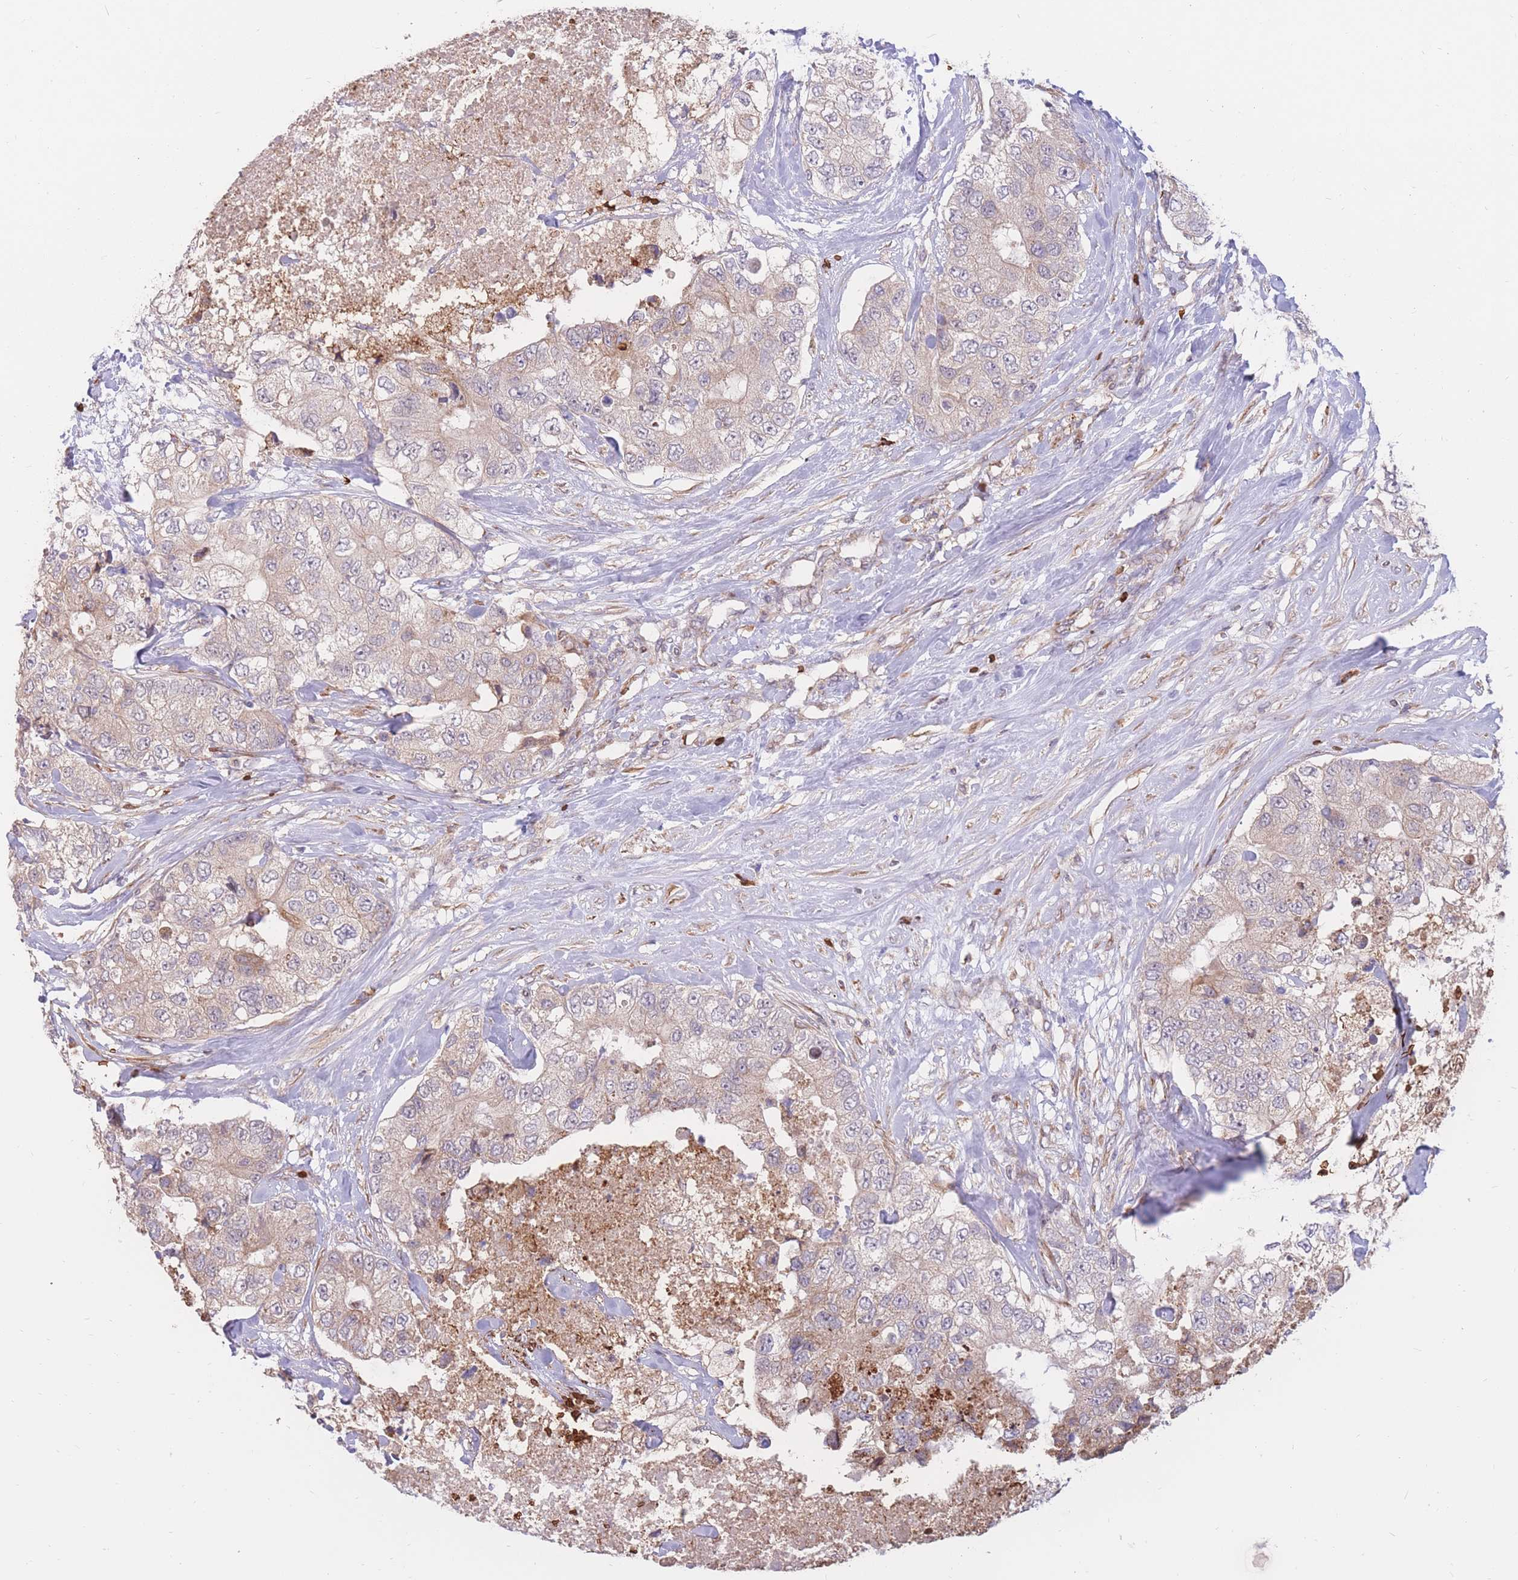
{"staining": {"intensity": "weak", "quantity": "<25%", "location": "cytoplasmic/membranous"}, "tissue": "breast cancer", "cell_type": "Tumor cells", "image_type": "cancer", "snomed": [{"axis": "morphology", "description": "Duct carcinoma"}, {"axis": "topography", "description": "Breast"}], "caption": "Tumor cells are negative for brown protein staining in intraductal carcinoma (breast).", "gene": "ATP10D", "patient": {"sex": "female", "age": 62}}